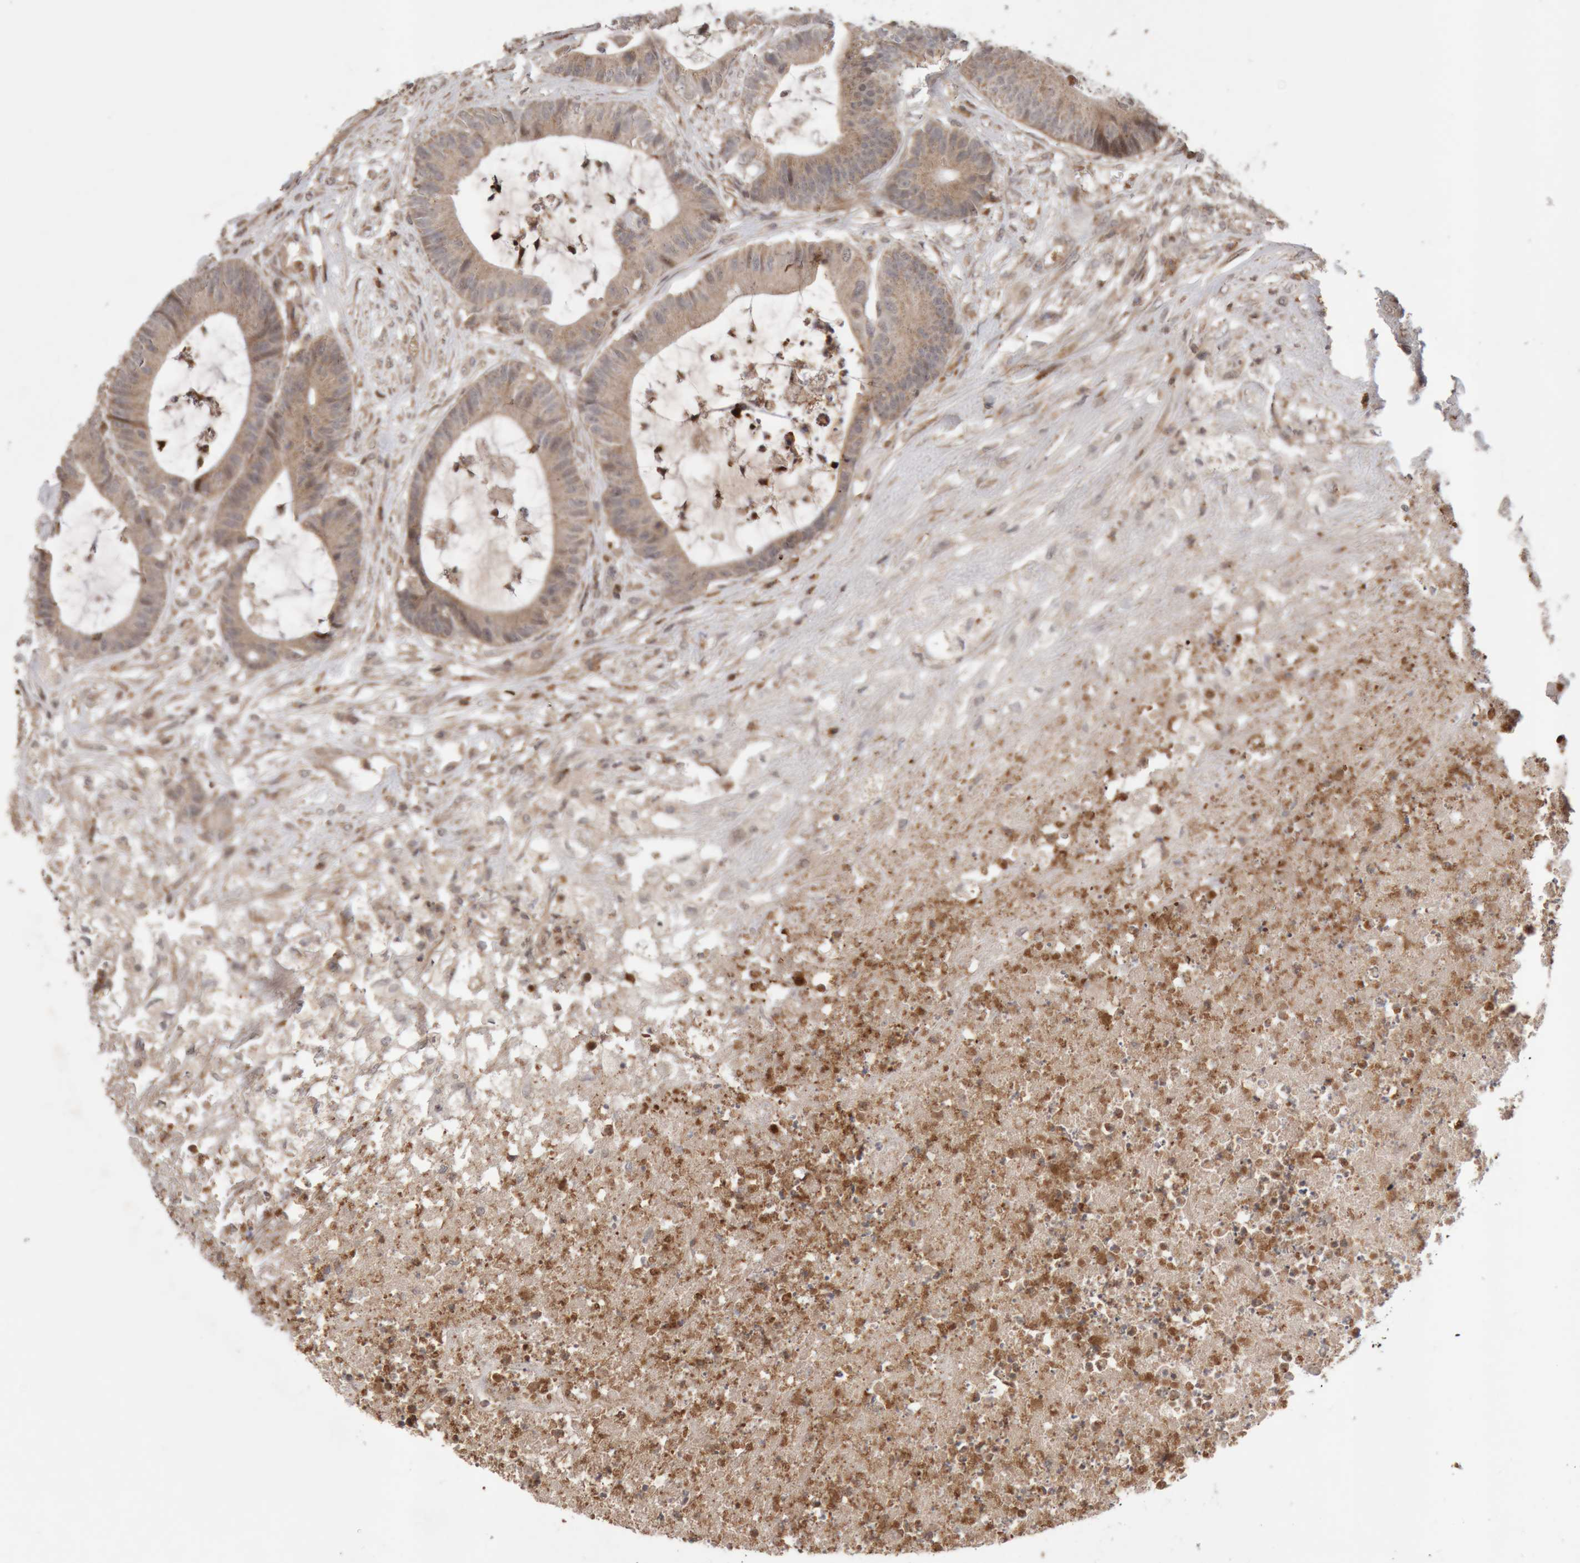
{"staining": {"intensity": "weak", "quantity": ">75%", "location": "cytoplasmic/membranous"}, "tissue": "colorectal cancer", "cell_type": "Tumor cells", "image_type": "cancer", "snomed": [{"axis": "morphology", "description": "Adenocarcinoma, NOS"}, {"axis": "topography", "description": "Colon"}], "caption": "There is low levels of weak cytoplasmic/membranous expression in tumor cells of colorectal adenocarcinoma, as demonstrated by immunohistochemical staining (brown color).", "gene": "KIF21B", "patient": {"sex": "female", "age": 84}}